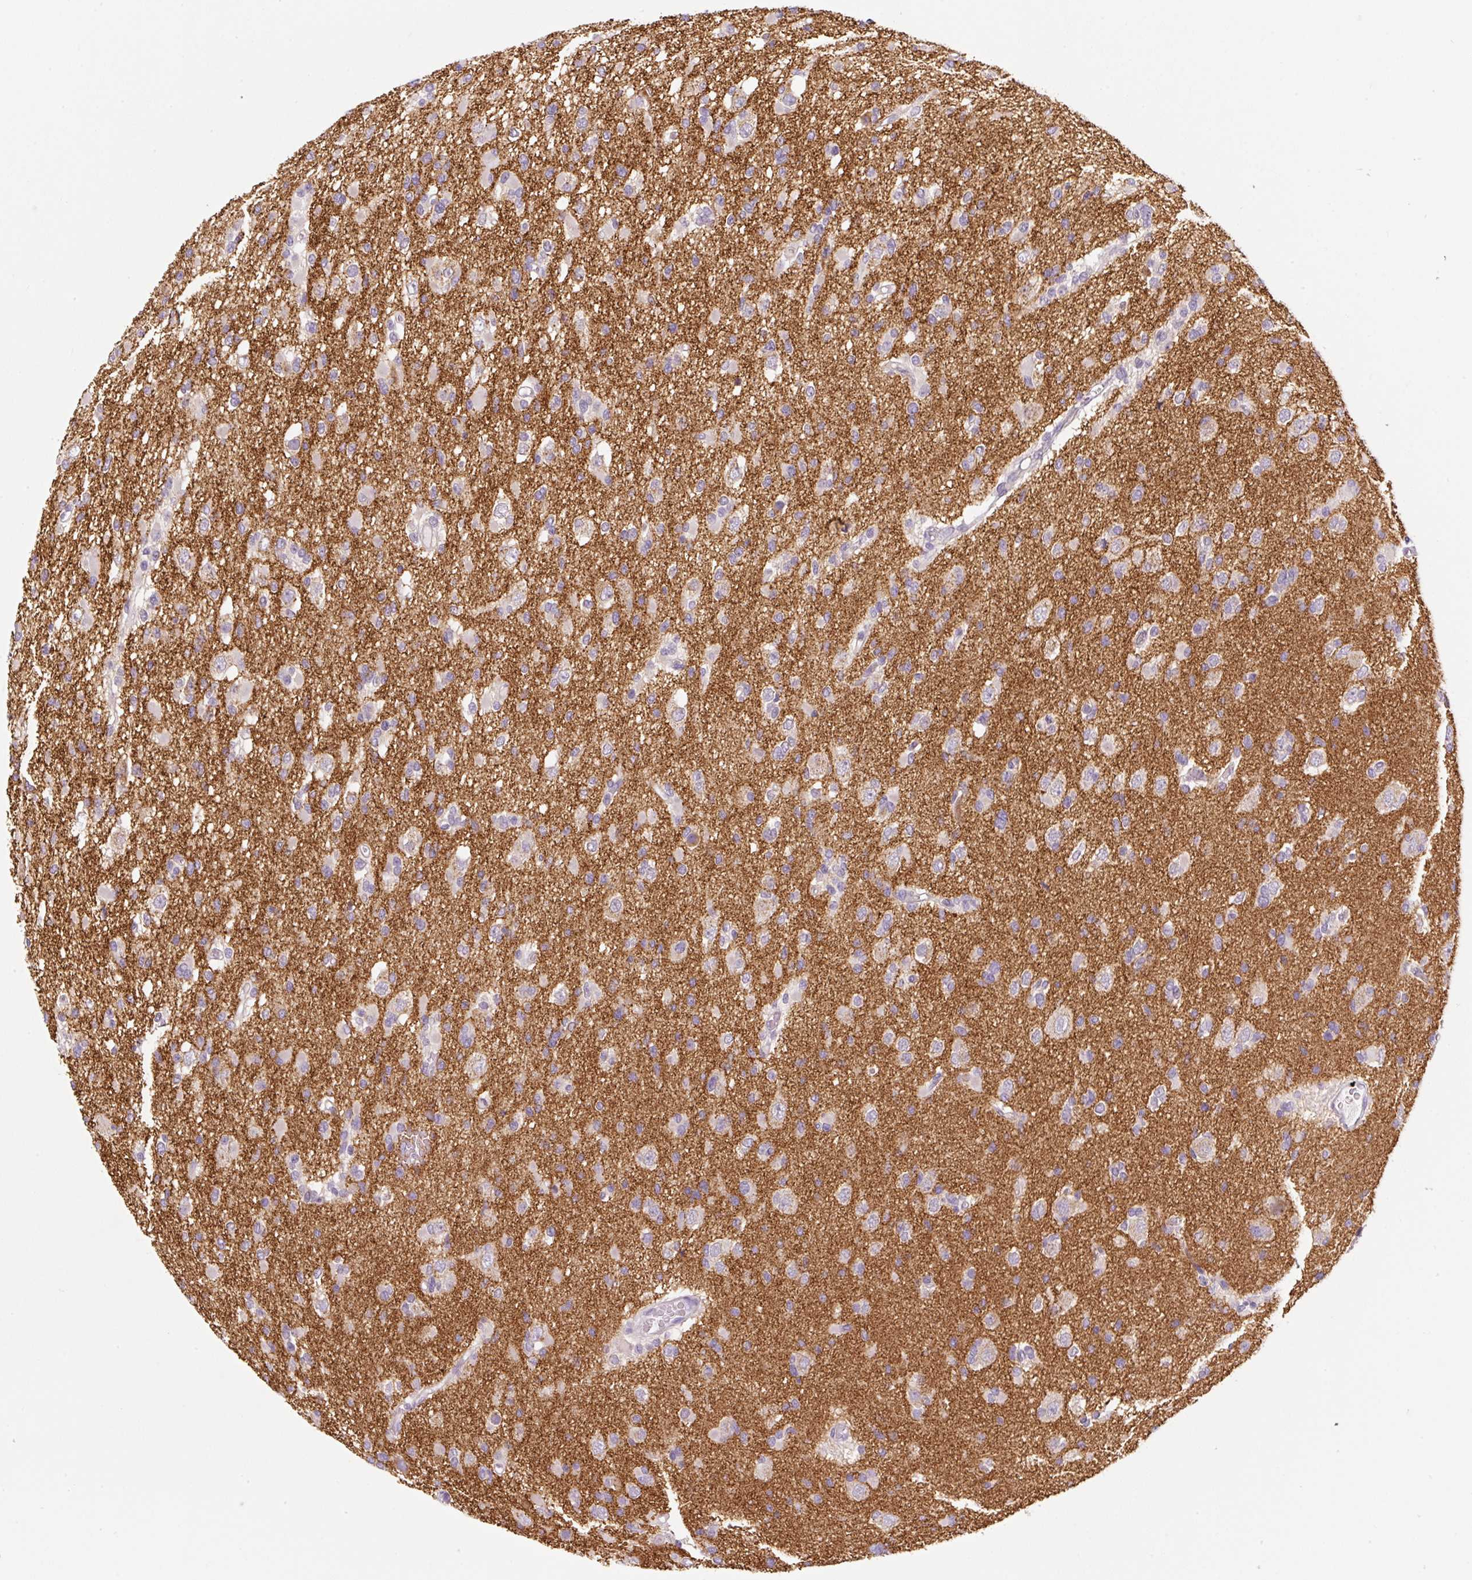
{"staining": {"intensity": "negative", "quantity": "none", "location": "none"}, "tissue": "glioma", "cell_type": "Tumor cells", "image_type": "cancer", "snomed": [{"axis": "morphology", "description": "Glioma, malignant, Low grade"}, {"axis": "topography", "description": "Brain"}], "caption": "Immunohistochemistry (IHC) of human low-grade glioma (malignant) demonstrates no staining in tumor cells. (DAB immunohistochemistry with hematoxylin counter stain).", "gene": "SYP", "patient": {"sex": "female", "age": 22}}